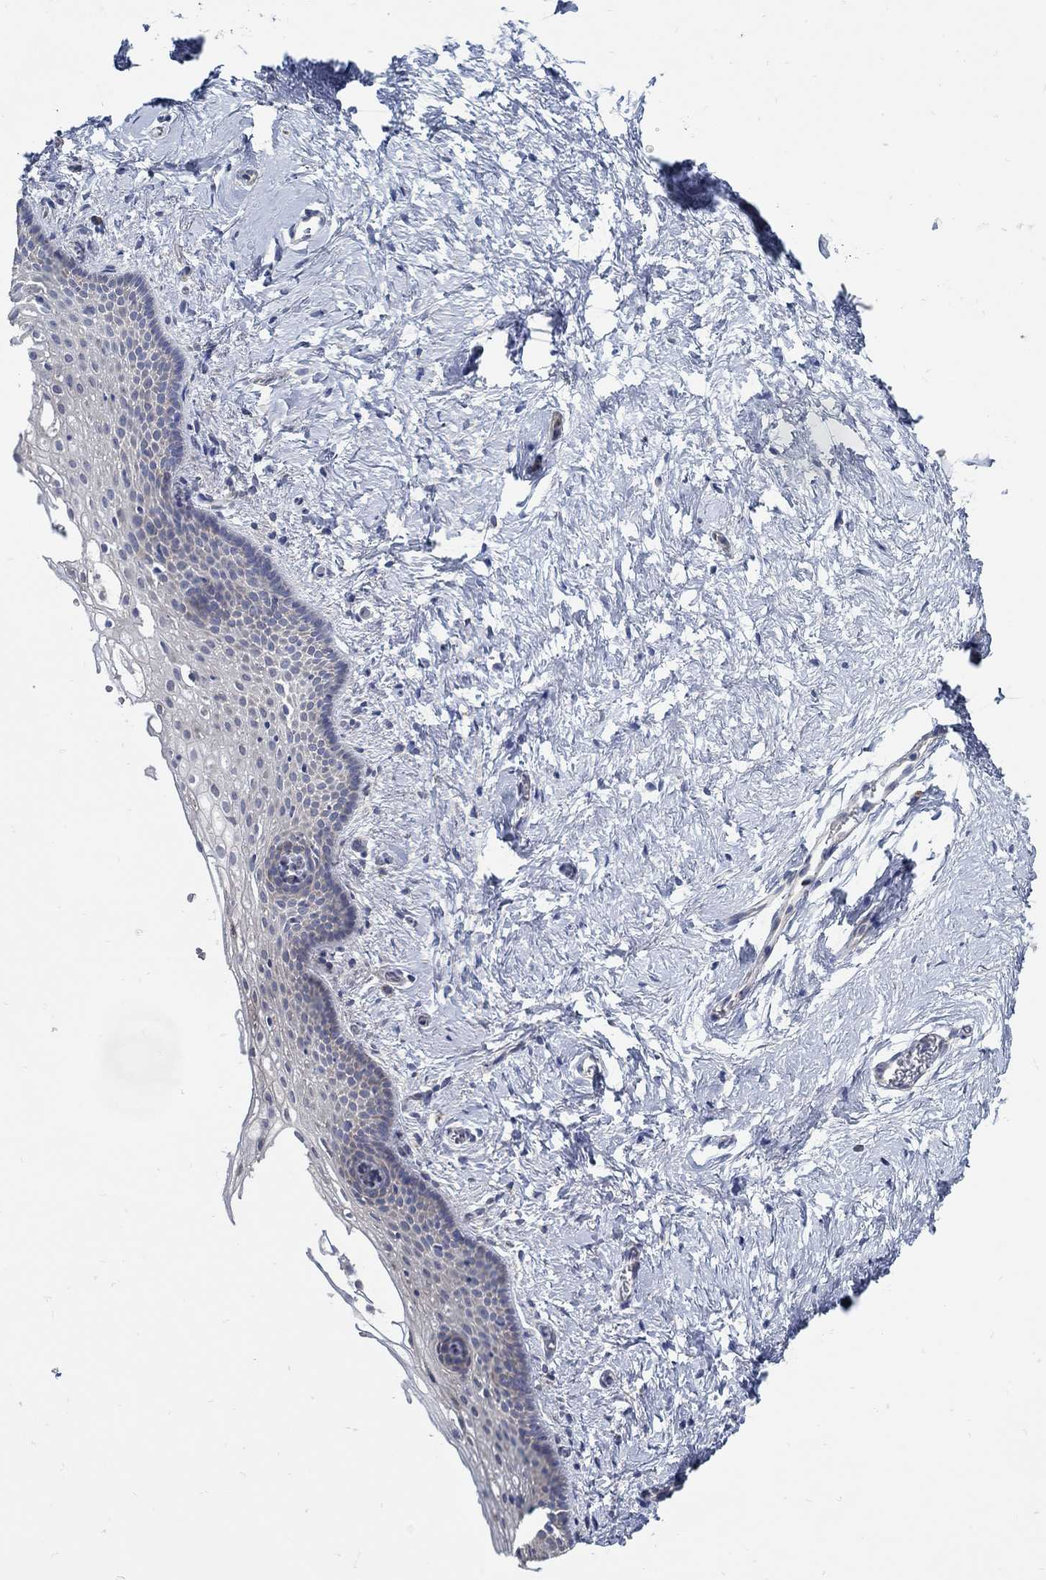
{"staining": {"intensity": "negative", "quantity": "none", "location": "none"}, "tissue": "vagina", "cell_type": "Squamous epithelial cells", "image_type": "normal", "snomed": [{"axis": "morphology", "description": "Normal tissue, NOS"}, {"axis": "topography", "description": "Vagina"}], "caption": "Immunohistochemistry (IHC) of unremarkable vagina displays no staining in squamous epithelial cells.", "gene": "C15orf39", "patient": {"sex": "female", "age": 61}}